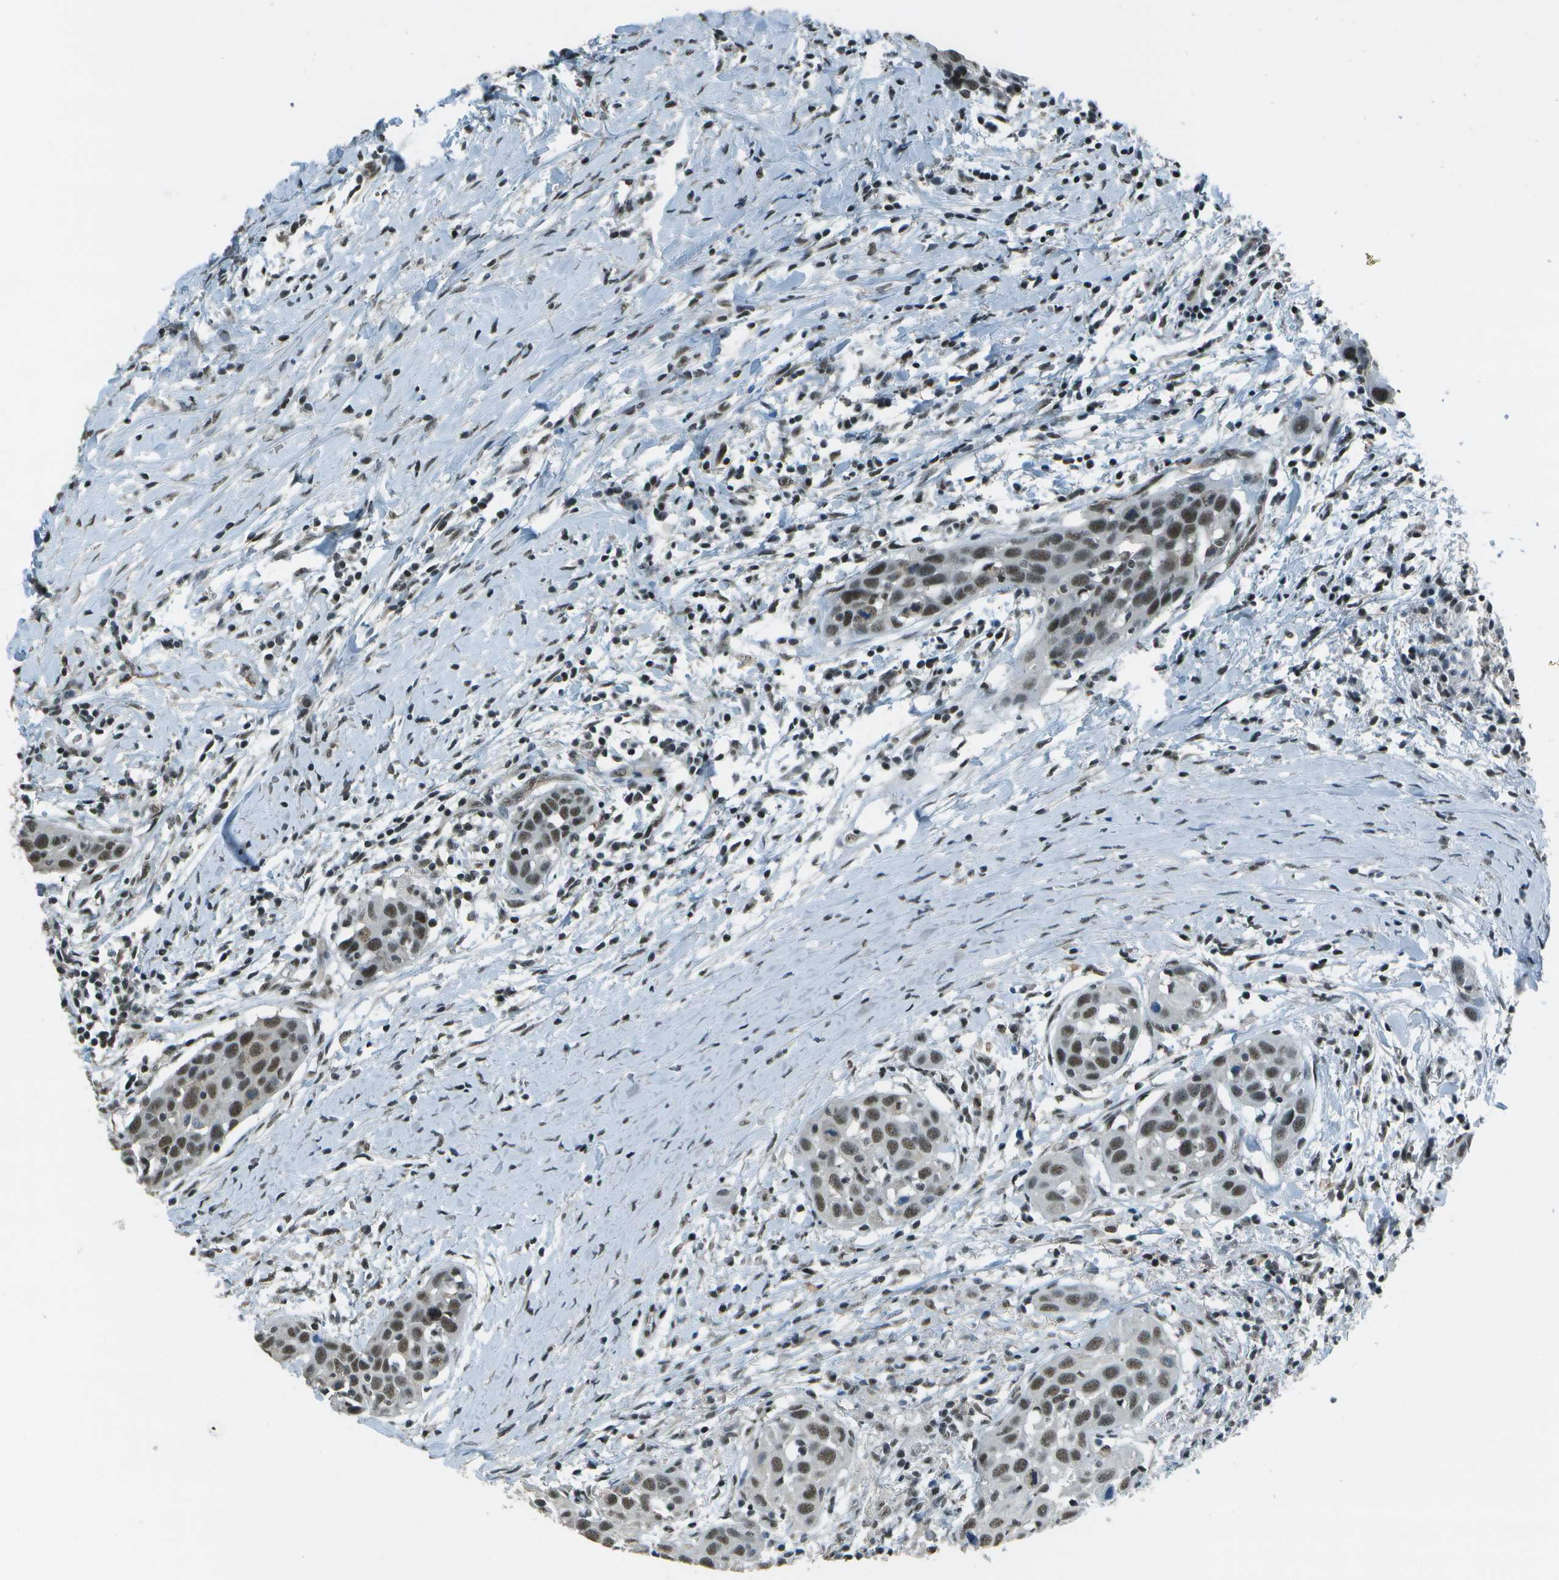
{"staining": {"intensity": "moderate", "quantity": ">75%", "location": "nuclear"}, "tissue": "head and neck cancer", "cell_type": "Tumor cells", "image_type": "cancer", "snomed": [{"axis": "morphology", "description": "Squamous cell carcinoma, NOS"}, {"axis": "topography", "description": "Oral tissue"}, {"axis": "topography", "description": "Head-Neck"}], "caption": "Immunohistochemical staining of squamous cell carcinoma (head and neck) shows medium levels of moderate nuclear positivity in about >75% of tumor cells.", "gene": "DEPDC1", "patient": {"sex": "female", "age": 50}}